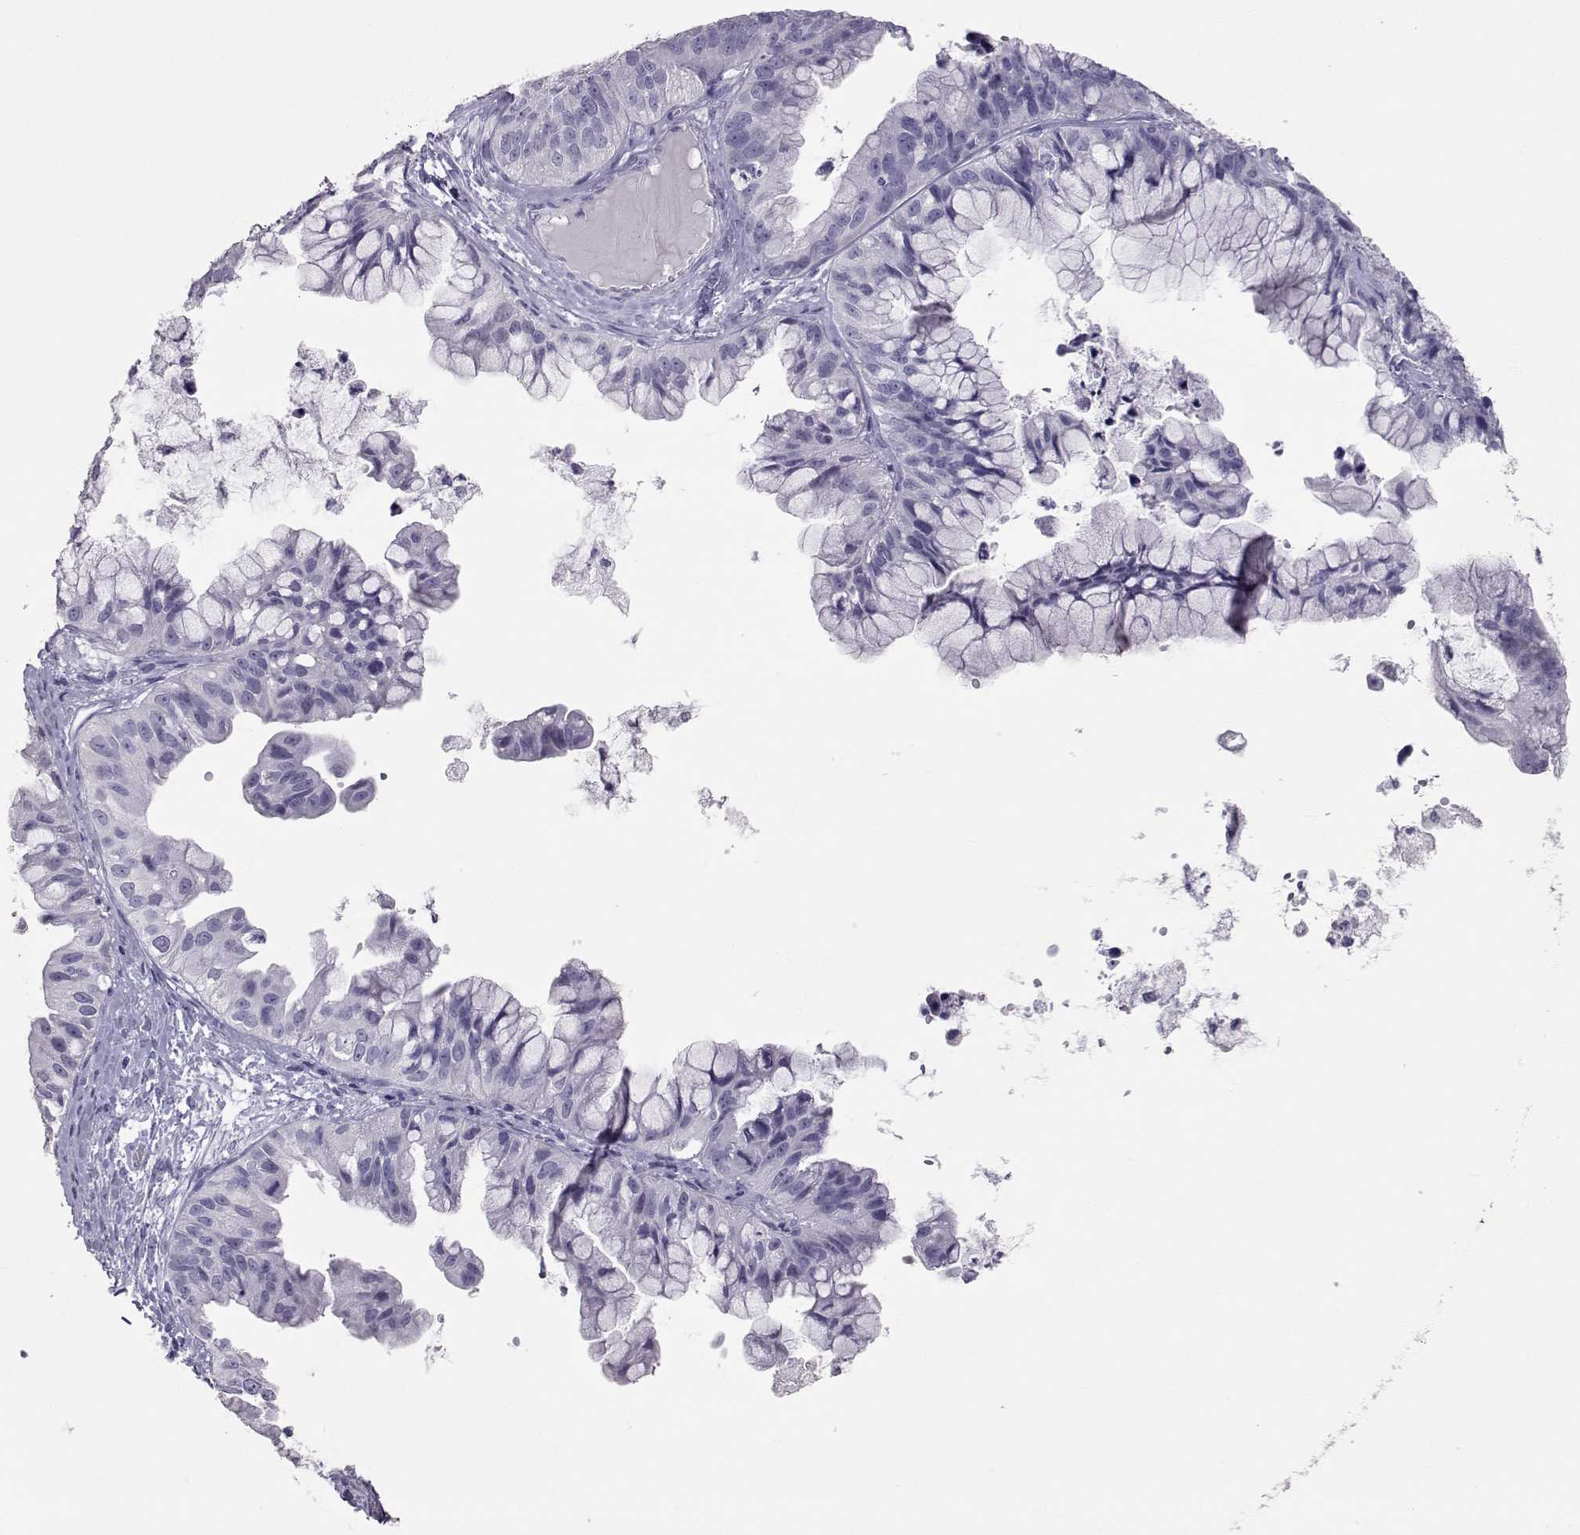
{"staining": {"intensity": "negative", "quantity": "none", "location": "none"}, "tissue": "ovarian cancer", "cell_type": "Tumor cells", "image_type": "cancer", "snomed": [{"axis": "morphology", "description": "Cystadenocarcinoma, mucinous, NOS"}, {"axis": "topography", "description": "Ovary"}], "caption": "A high-resolution micrograph shows immunohistochemistry staining of ovarian cancer, which exhibits no significant positivity in tumor cells.", "gene": "PMCH", "patient": {"sex": "female", "age": 76}}